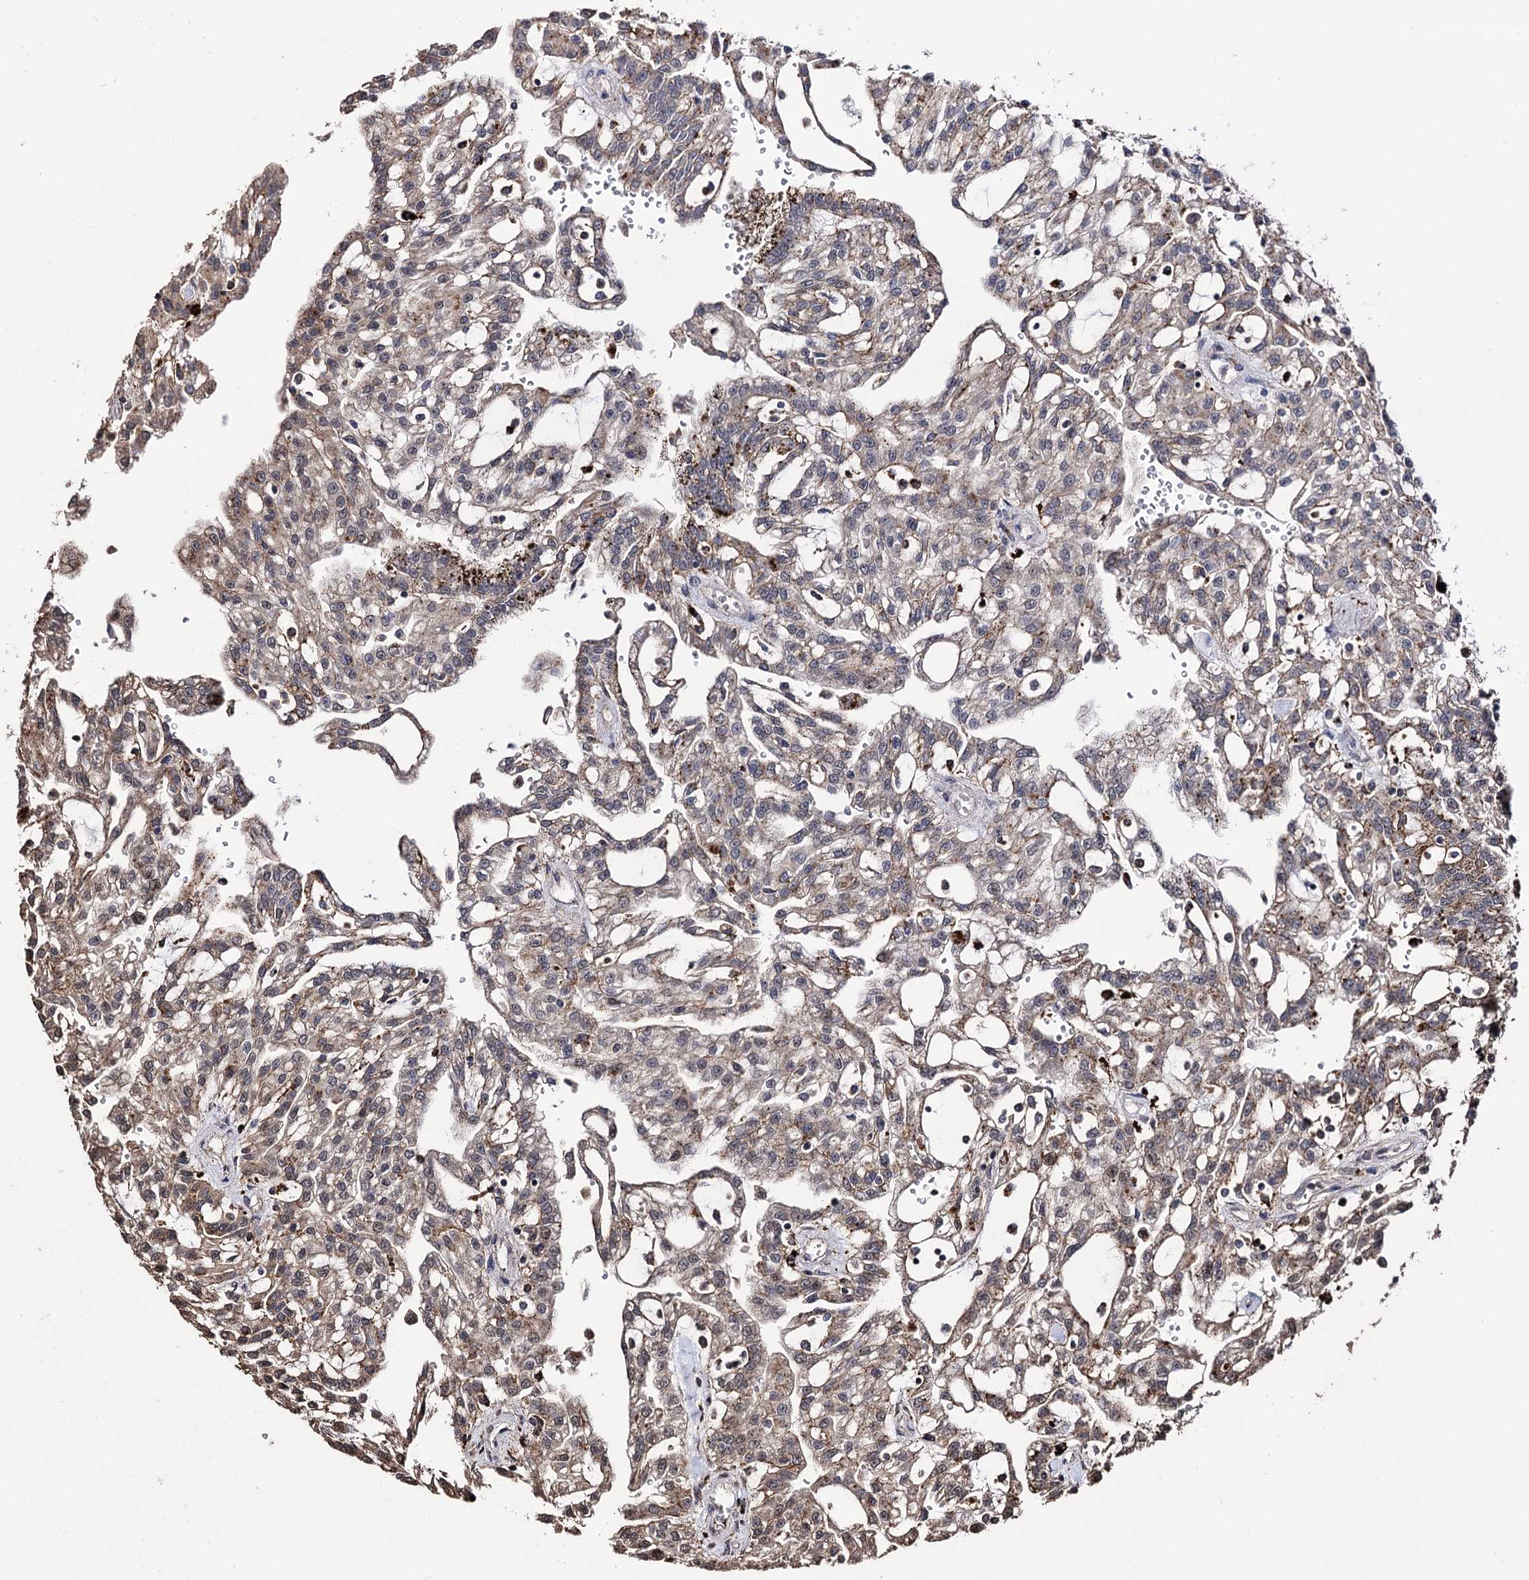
{"staining": {"intensity": "moderate", "quantity": ">75%", "location": "cytoplasmic/membranous"}, "tissue": "renal cancer", "cell_type": "Tumor cells", "image_type": "cancer", "snomed": [{"axis": "morphology", "description": "Adenocarcinoma, NOS"}, {"axis": "topography", "description": "Kidney"}], "caption": "Renal cancer (adenocarcinoma) stained for a protein (brown) displays moderate cytoplasmic/membranous positive positivity in about >75% of tumor cells.", "gene": "MICAL2", "patient": {"sex": "male", "age": 63}}